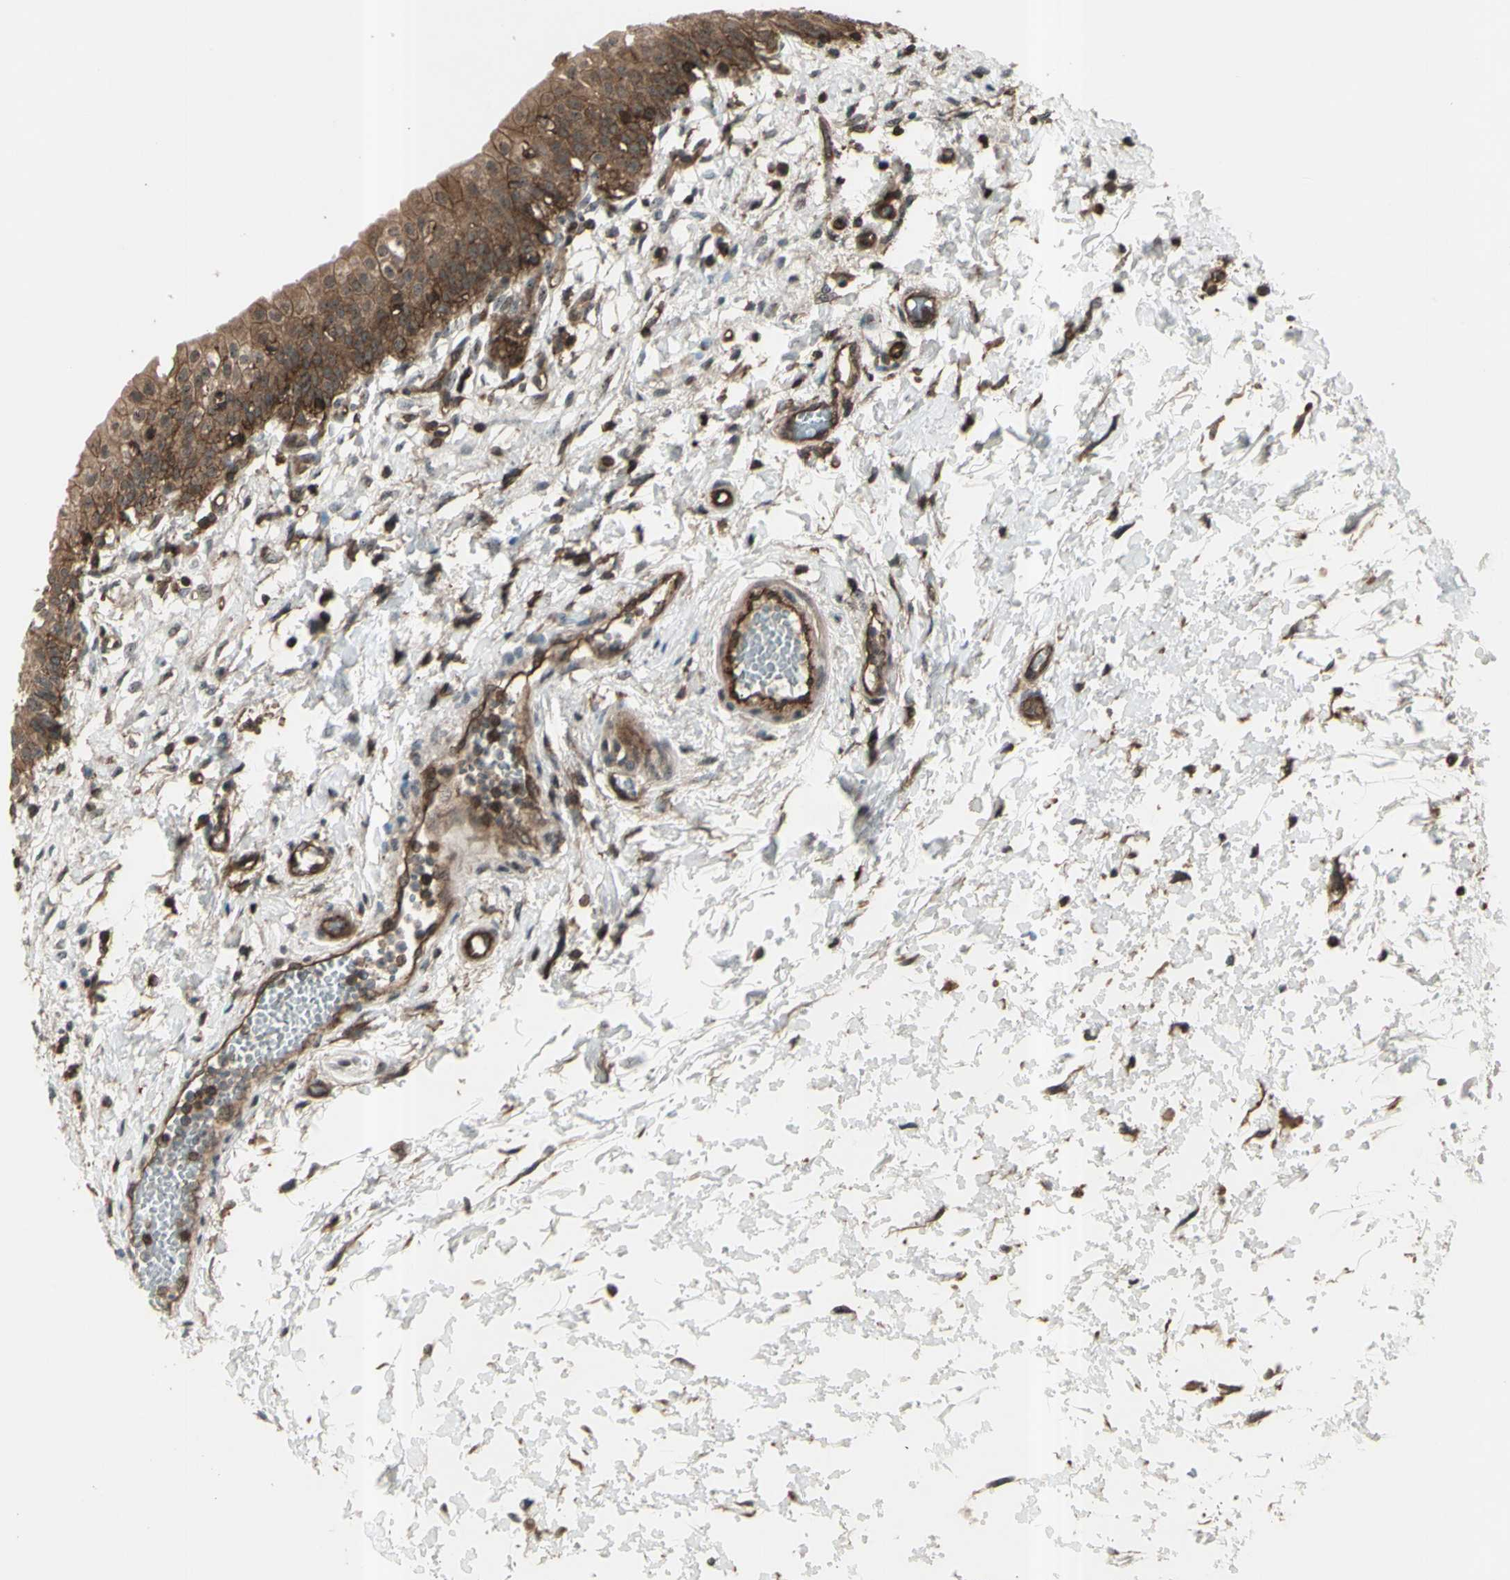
{"staining": {"intensity": "strong", "quantity": ">75%", "location": "cytoplasmic/membranous,nuclear"}, "tissue": "urinary bladder", "cell_type": "Urothelial cells", "image_type": "normal", "snomed": [{"axis": "morphology", "description": "Normal tissue, NOS"}, {"axis": "topography", "description": "Urinary bladder"}], "caption": "A photomicrograph of urinary bladder stained for a protein displays strong cytoplasmic/membranous,nuclear brown staining in urothelial cells.", "gene": "FXYD5", "patient": {"sex": "male", "age": 55}}